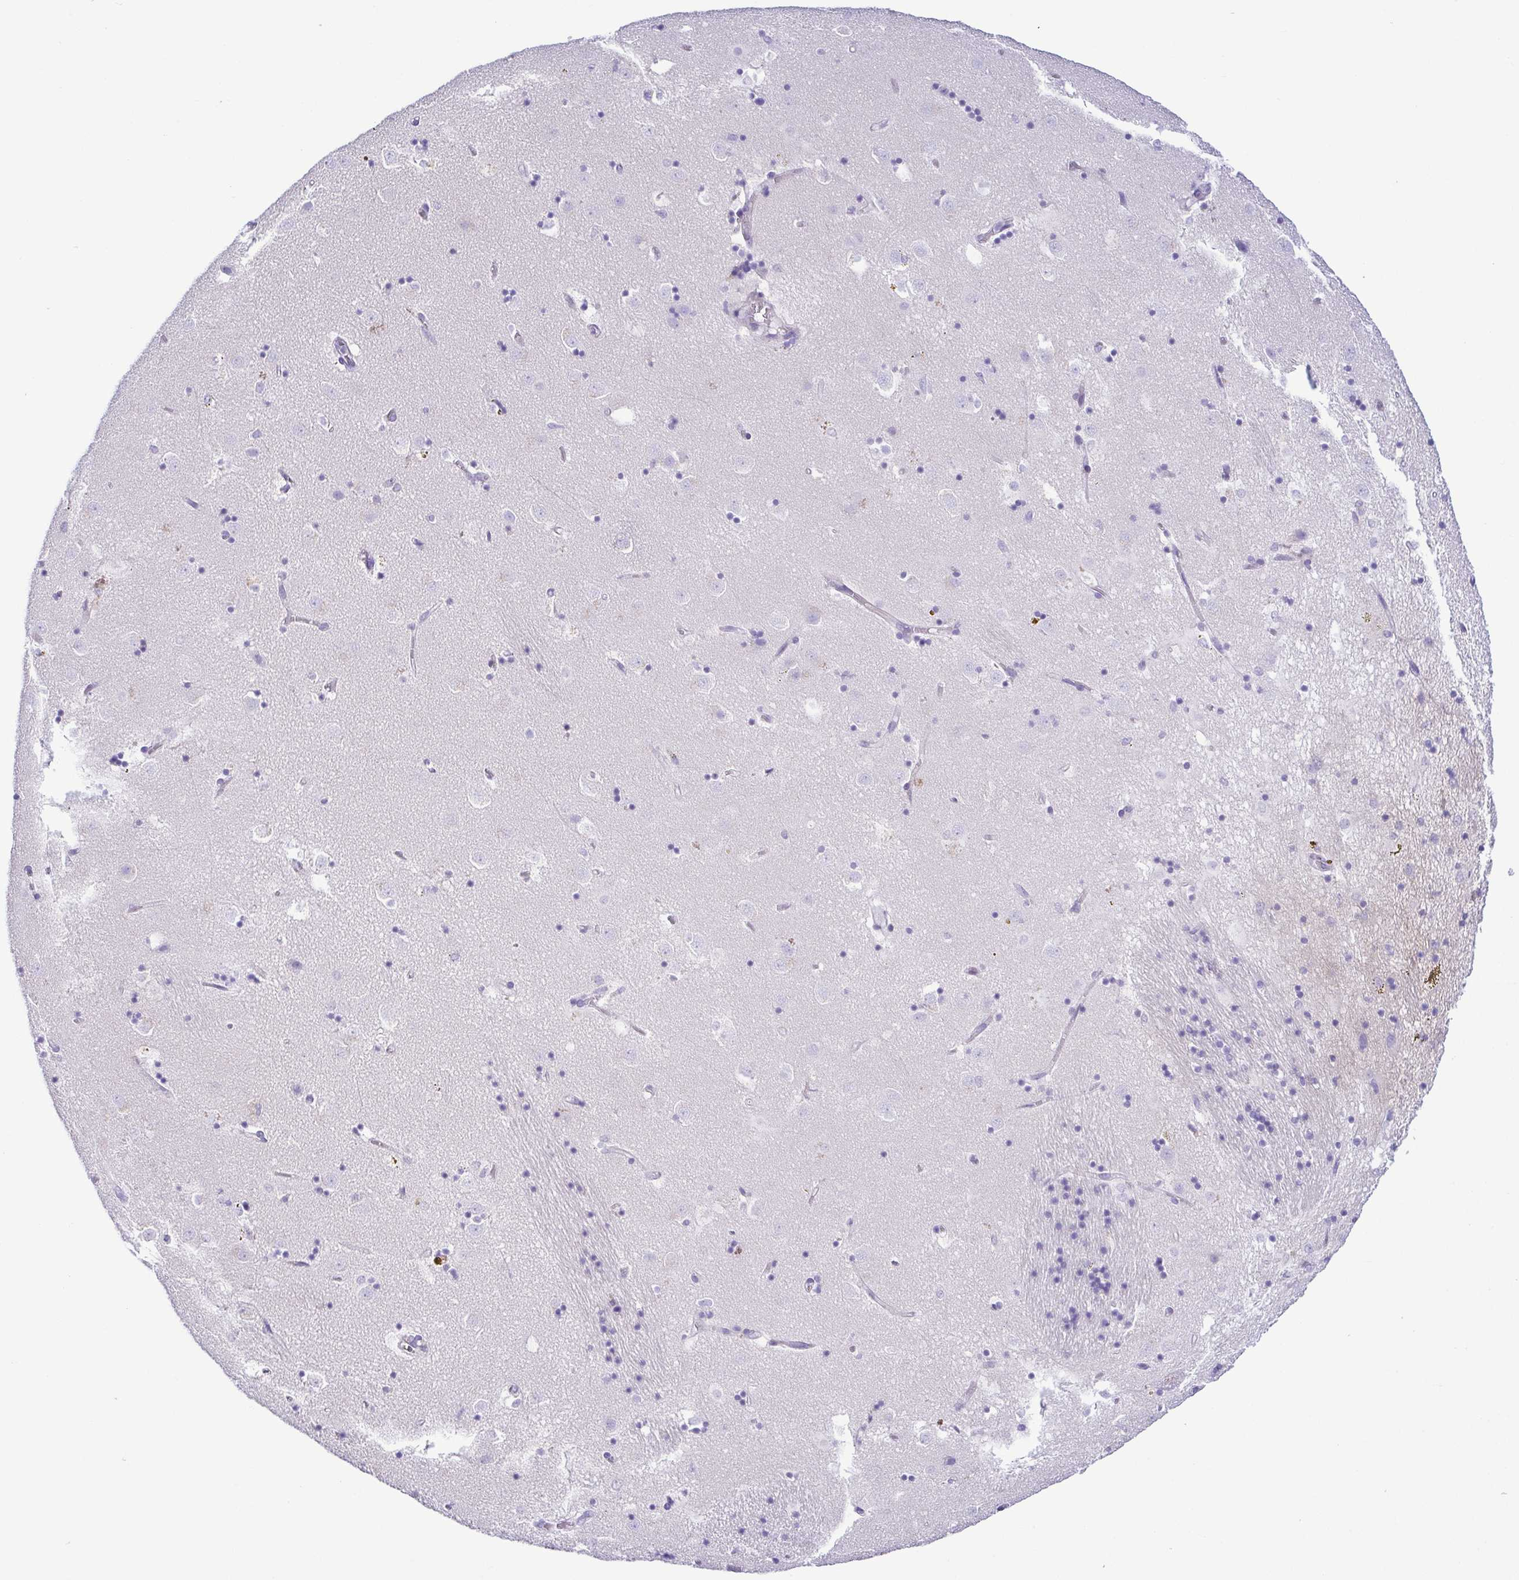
{"staining": {"intensity": "moderate", "quantity": "<25%", "location": "cytoplasmic/membranous"}, "tissue": "caudate", "cell_type": "Glial cells", "image_type": "normal", "snomed": [{"axis": "morphology", "description": "Normal tissue, NOS"}, {"axis": "topography", "description": "Lateral ventricle wall"}], "caption": "Protein staining of unremarkable caudate reveals moderate cytoplasmic/membranous expression in approximately <25% of glial cells. Ihc stains the protein of interest in brown and the nuclei are stained blue.", "gene": "GPR182", "patient": {"sex": "male", "age": 58}}